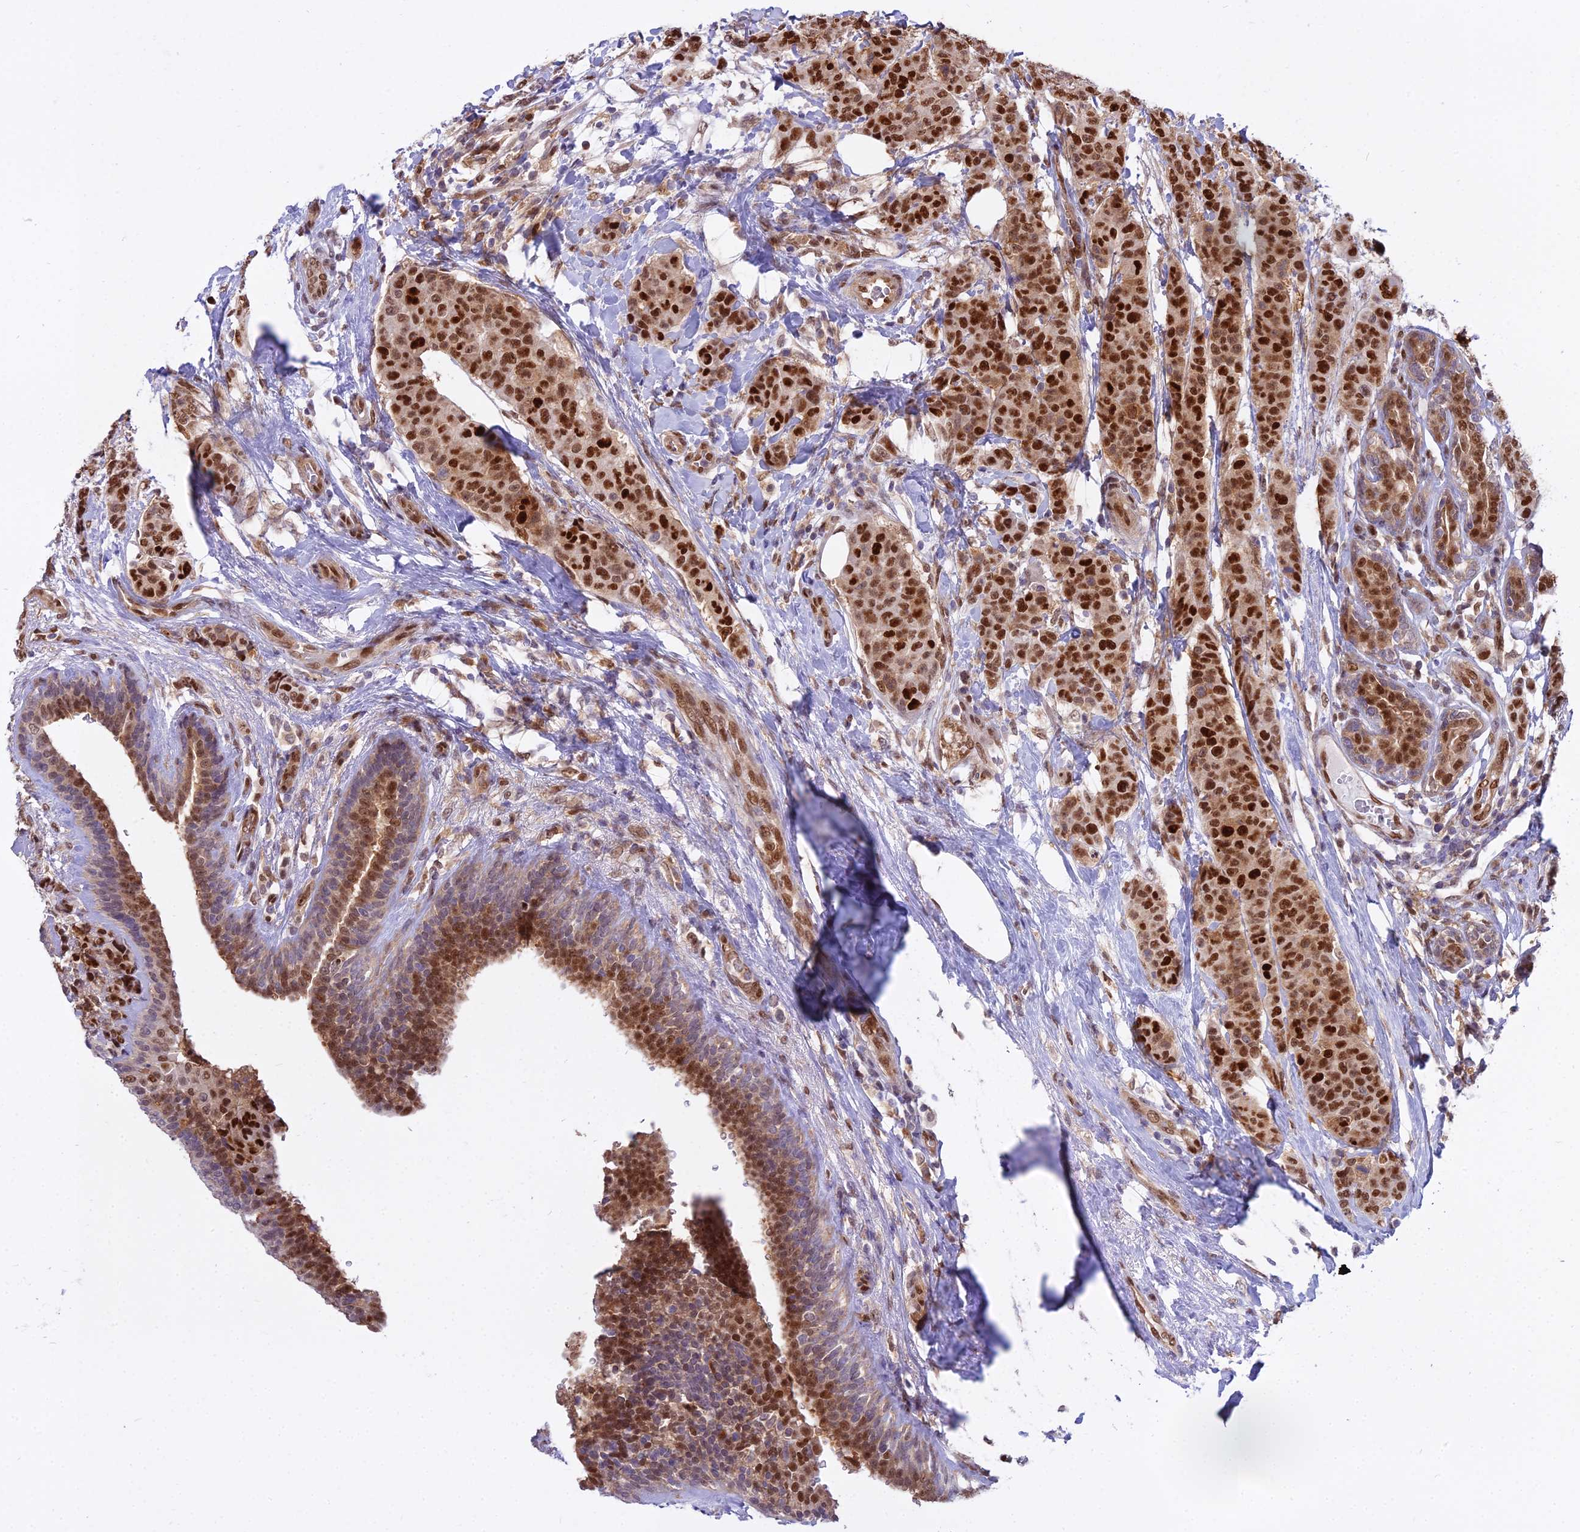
{"staining": {"intensity": "strong", "quantity": ">75%", "location": "nuclear"}, "tissue": "breast cancer", "cell_type": "Tumor cells", "image_type": "cancer", "snomed": [{"axis": "morphology", "description": "Duct carcinoma"}, {"axis": "topography", "description": "Breast"}], "caption": "Human breast cancer (intraductal carcinoma) stained with a protein marker demonstrates strong staining in tumor cells.", "gene": "NPEPL1", "patient": {"sex": "female", "age": 40}}